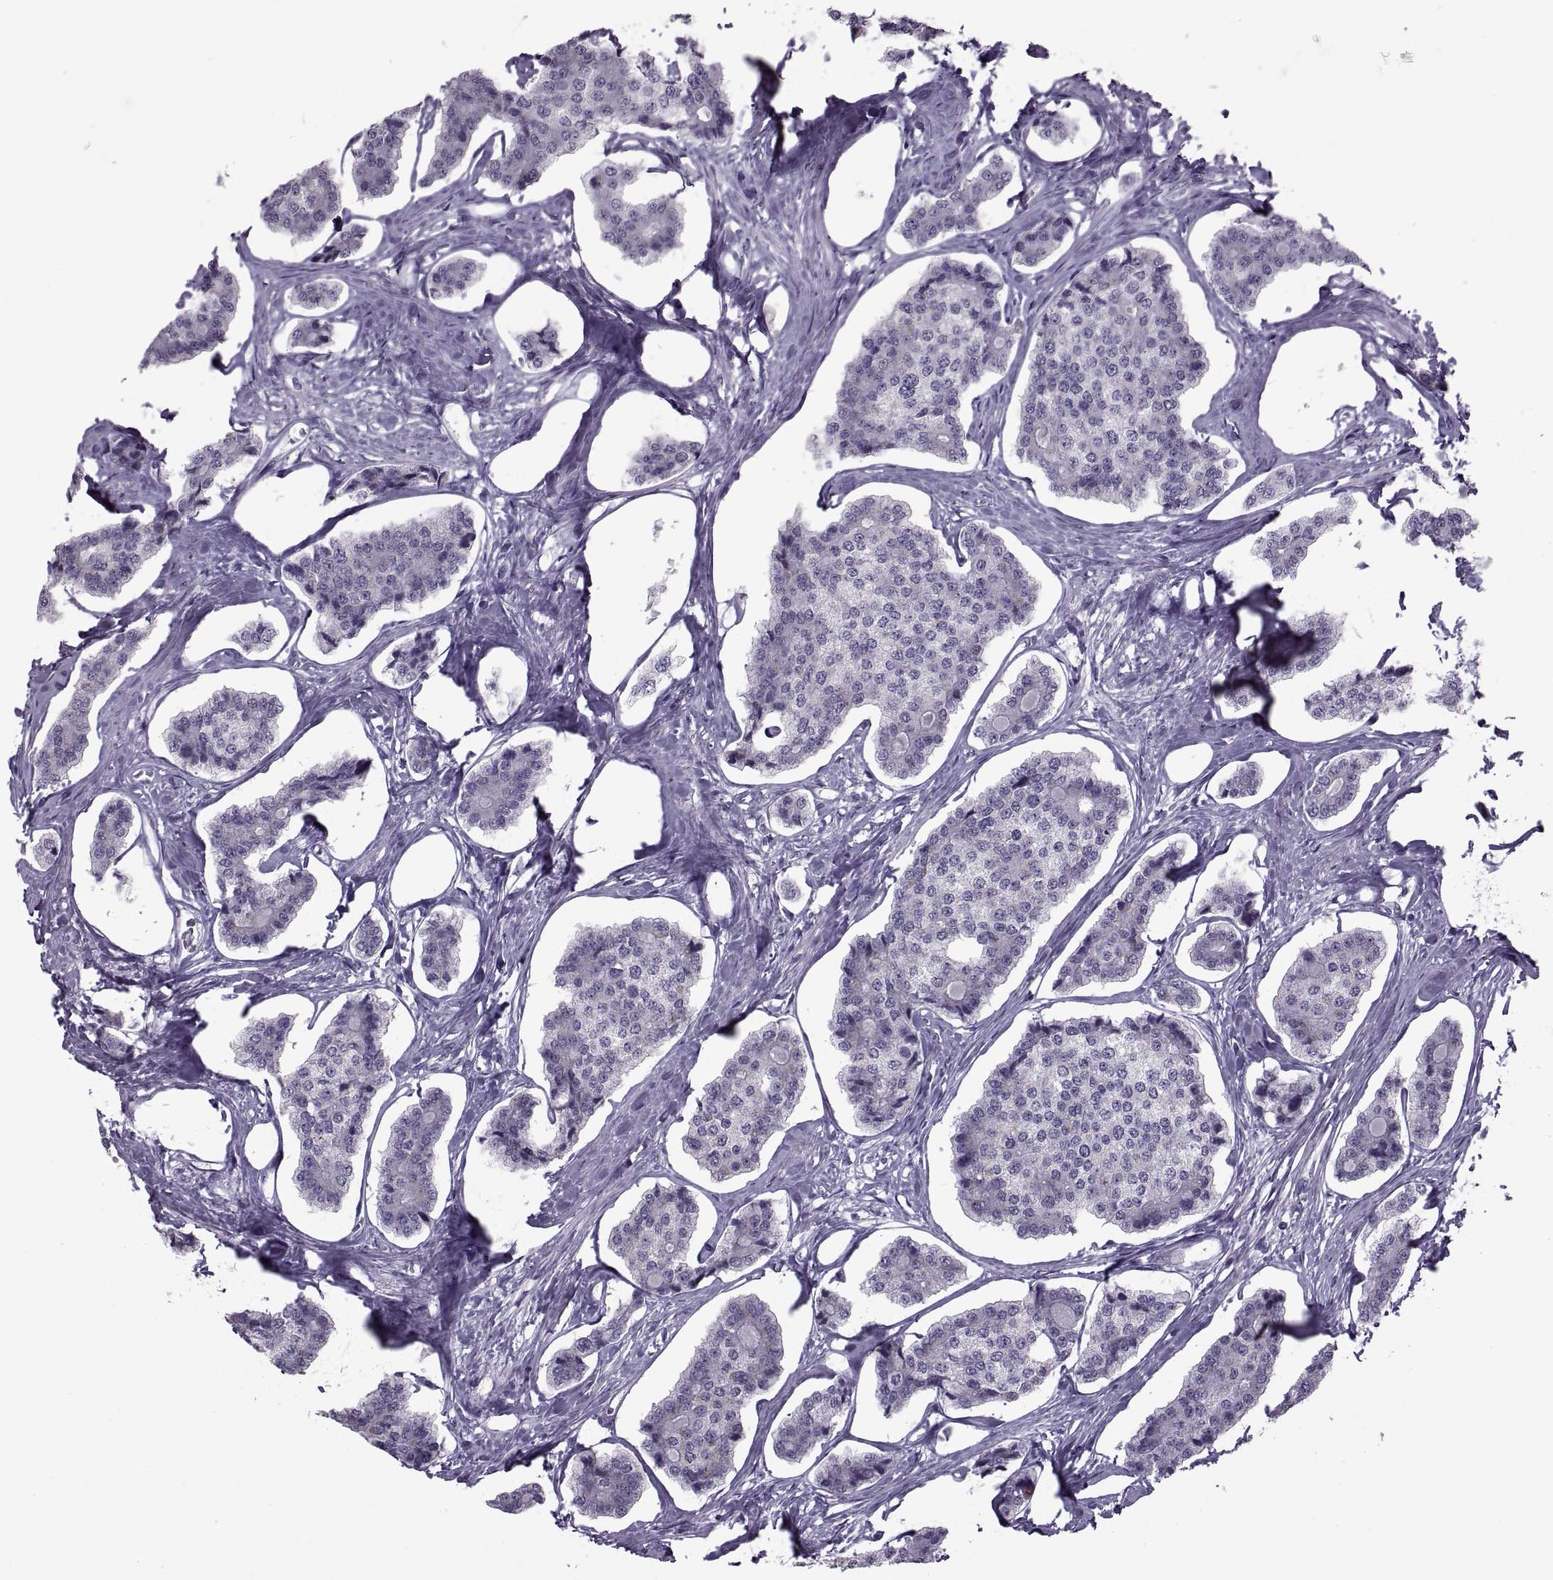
{"staining": {"intensity": "negative", "quantity": "none", "location": "none"}, "tissue": "carcinoid", "cell_type": "Tumor cells", "image_type": "cancer", "snomed": [{"axis": "morphology", "description": "Carcinoid, malignant, NOS"}, {"axis": "topography", "description": "Small intestine"}], "caption": "Immunohistochemistry (IHC) photomicrograph of malignant carcinoid stained for a protein (brown), which displays no expression in tumor cells. (DAB (3,3'-diaminobenzidine) immunohistochemistry, high magnification).", "gene": "PABPC1", "patient": {"sex": "female", "age": 65}}